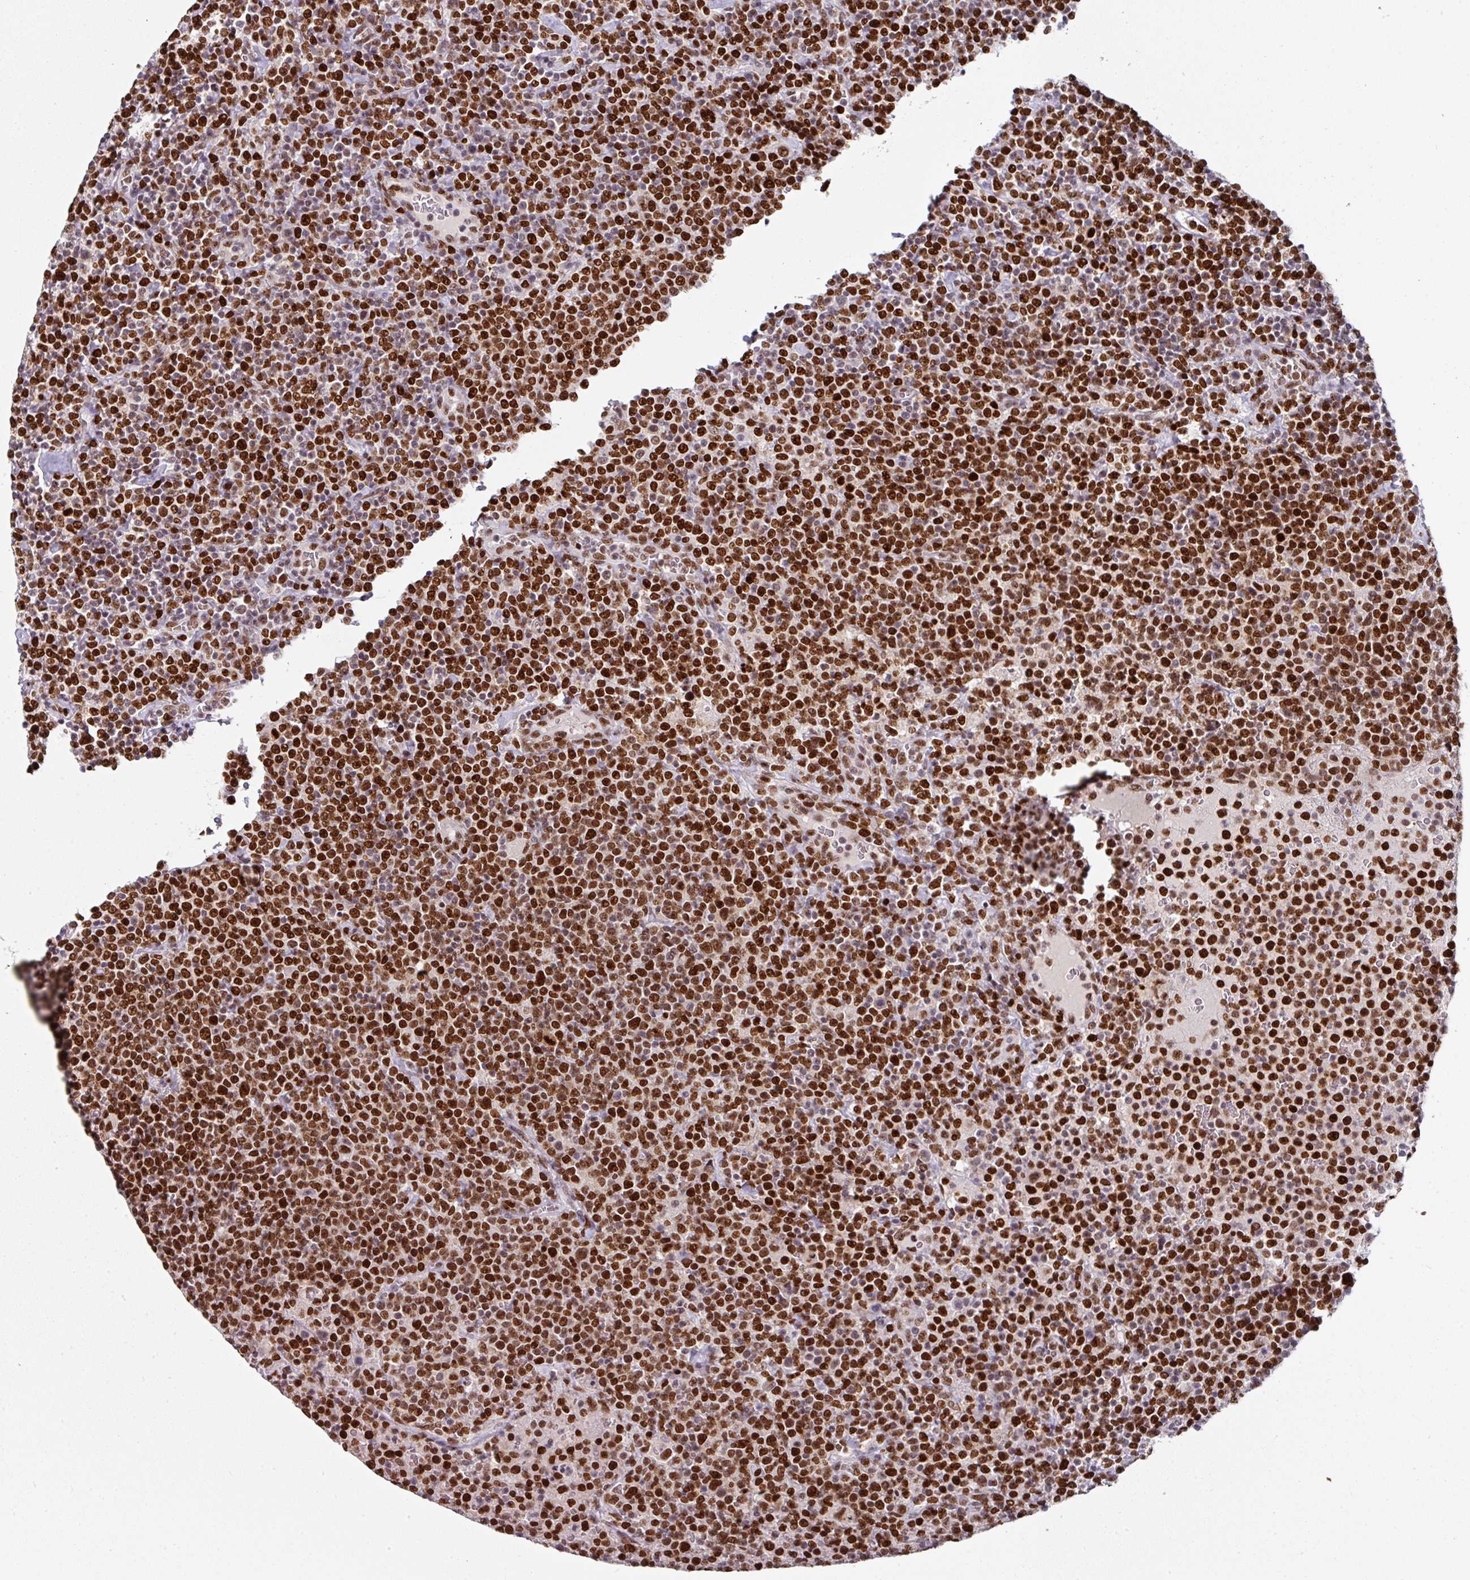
{"staining": {"intensity": "strong", "quantity": ">75%", "location": "nuclear"}, "tissue": "lymphoma", "cell_type": "Tumor cells", "image_type": "cancer", "snomed": [{"axis": "morphology", "description": "Malignant lymphoma, non-Hodgkin's type, High grade"}, {"axis": "topography", "description": "Lymph node"}], "caption": "Immunohistochemical staining of human lymphoma exhibits high levels of strong nuclear staining in approximately >75% of tumor cells. (IHC, brightfield microscopy, high magnification).", "gene": "RAD50", "patient": {"sex": "male", "age": 61}}